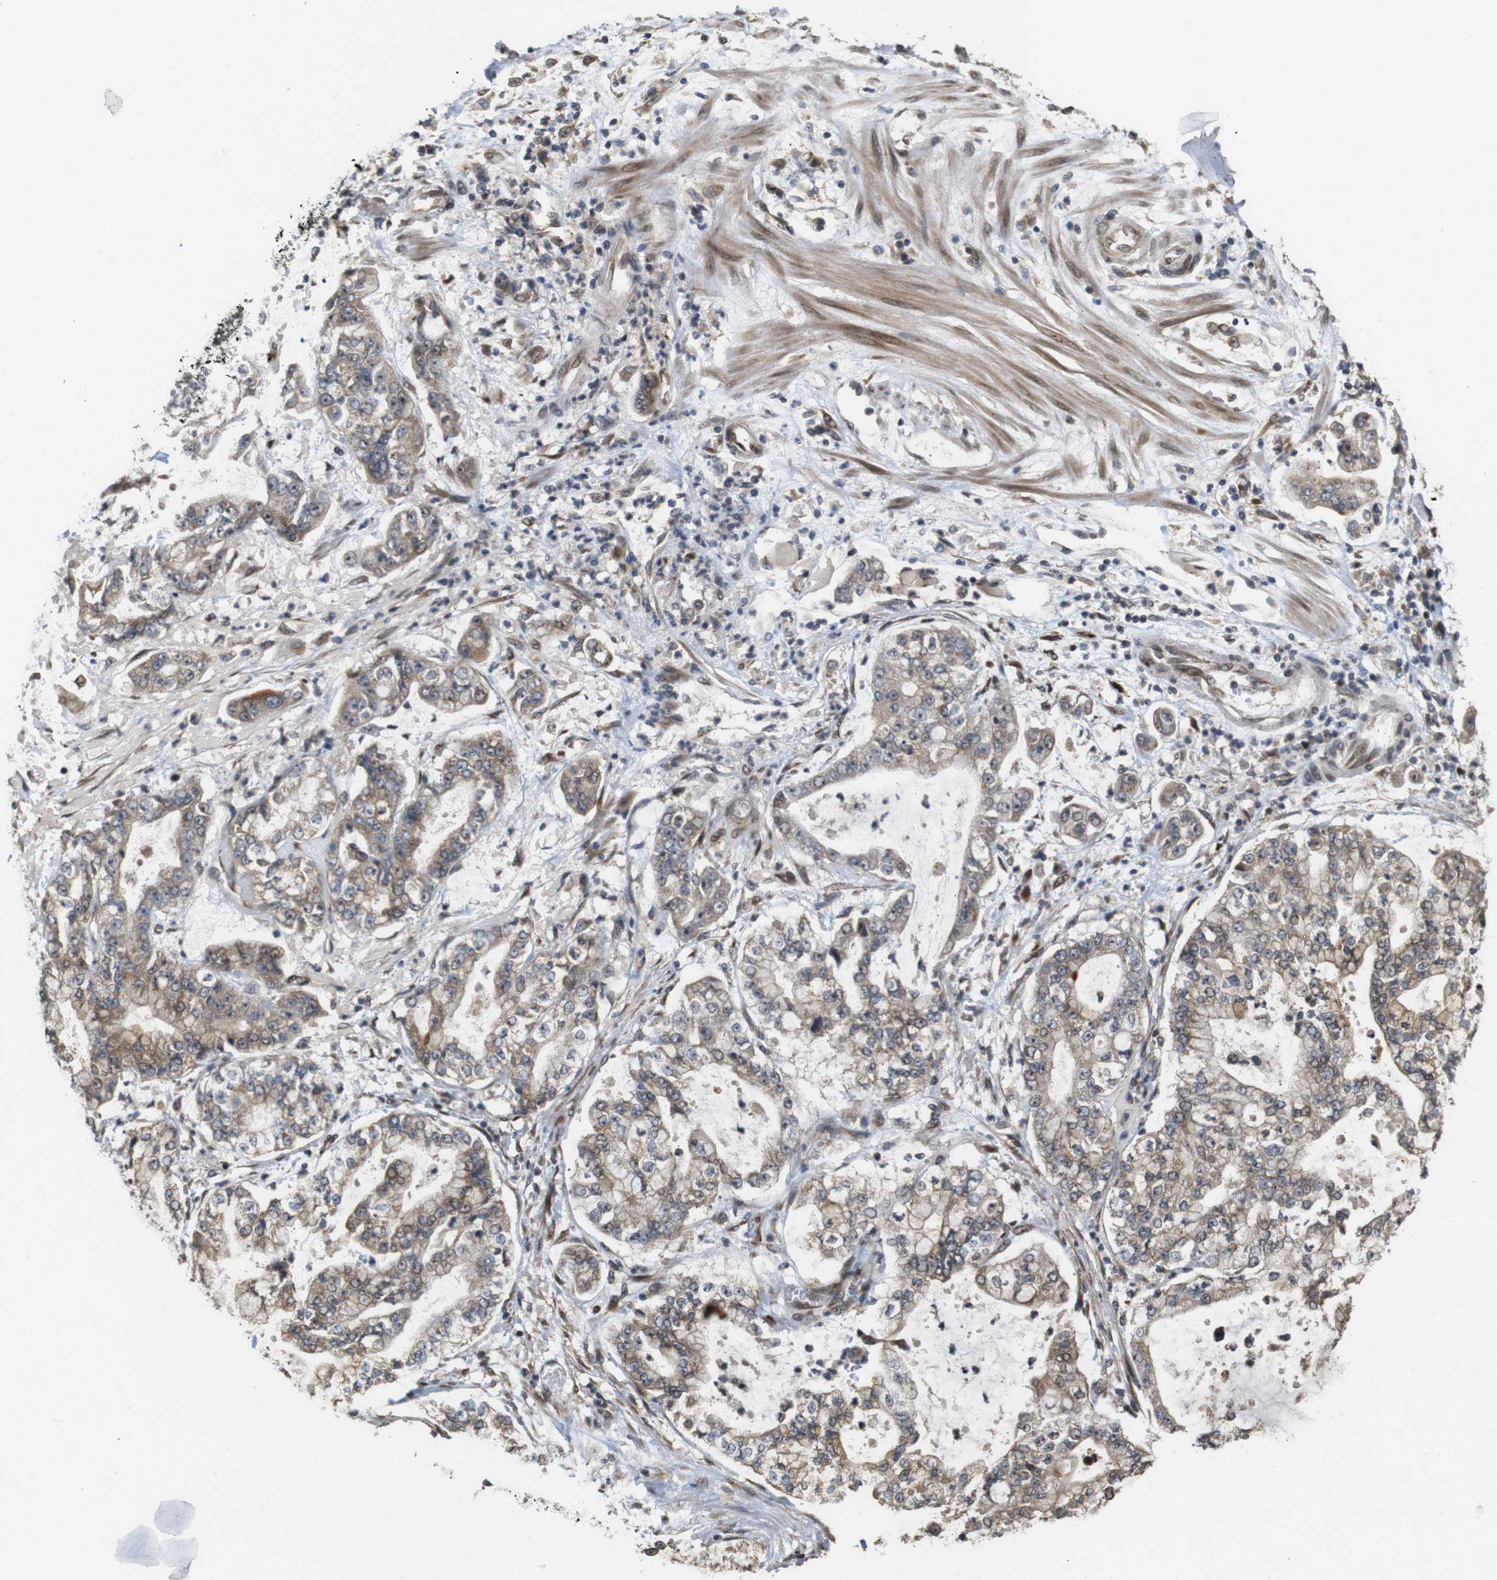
{"staining": {"intensity": "moderate", "quantity": ">75%", "location": "cytoplasmic/membranous"}, "tissue": "stomach cancer", "cell_type": "Tumor cells", "image_type": "cancer", "snomed": [{"axis": "morphology", "description": "Adenocarcinoma, NOS"}, {"axis": "topography", "description": "Stomach"}], "caption": "This is a histology image of immunohistochemistry (IHC) staining of stomach cancer (adenocarcinoma), which shows moderate staining in the cytoplasmic/membranous of tumor cells.", "gene": "EFCAB14", "patient": {"sex": "male", "age": 76}}